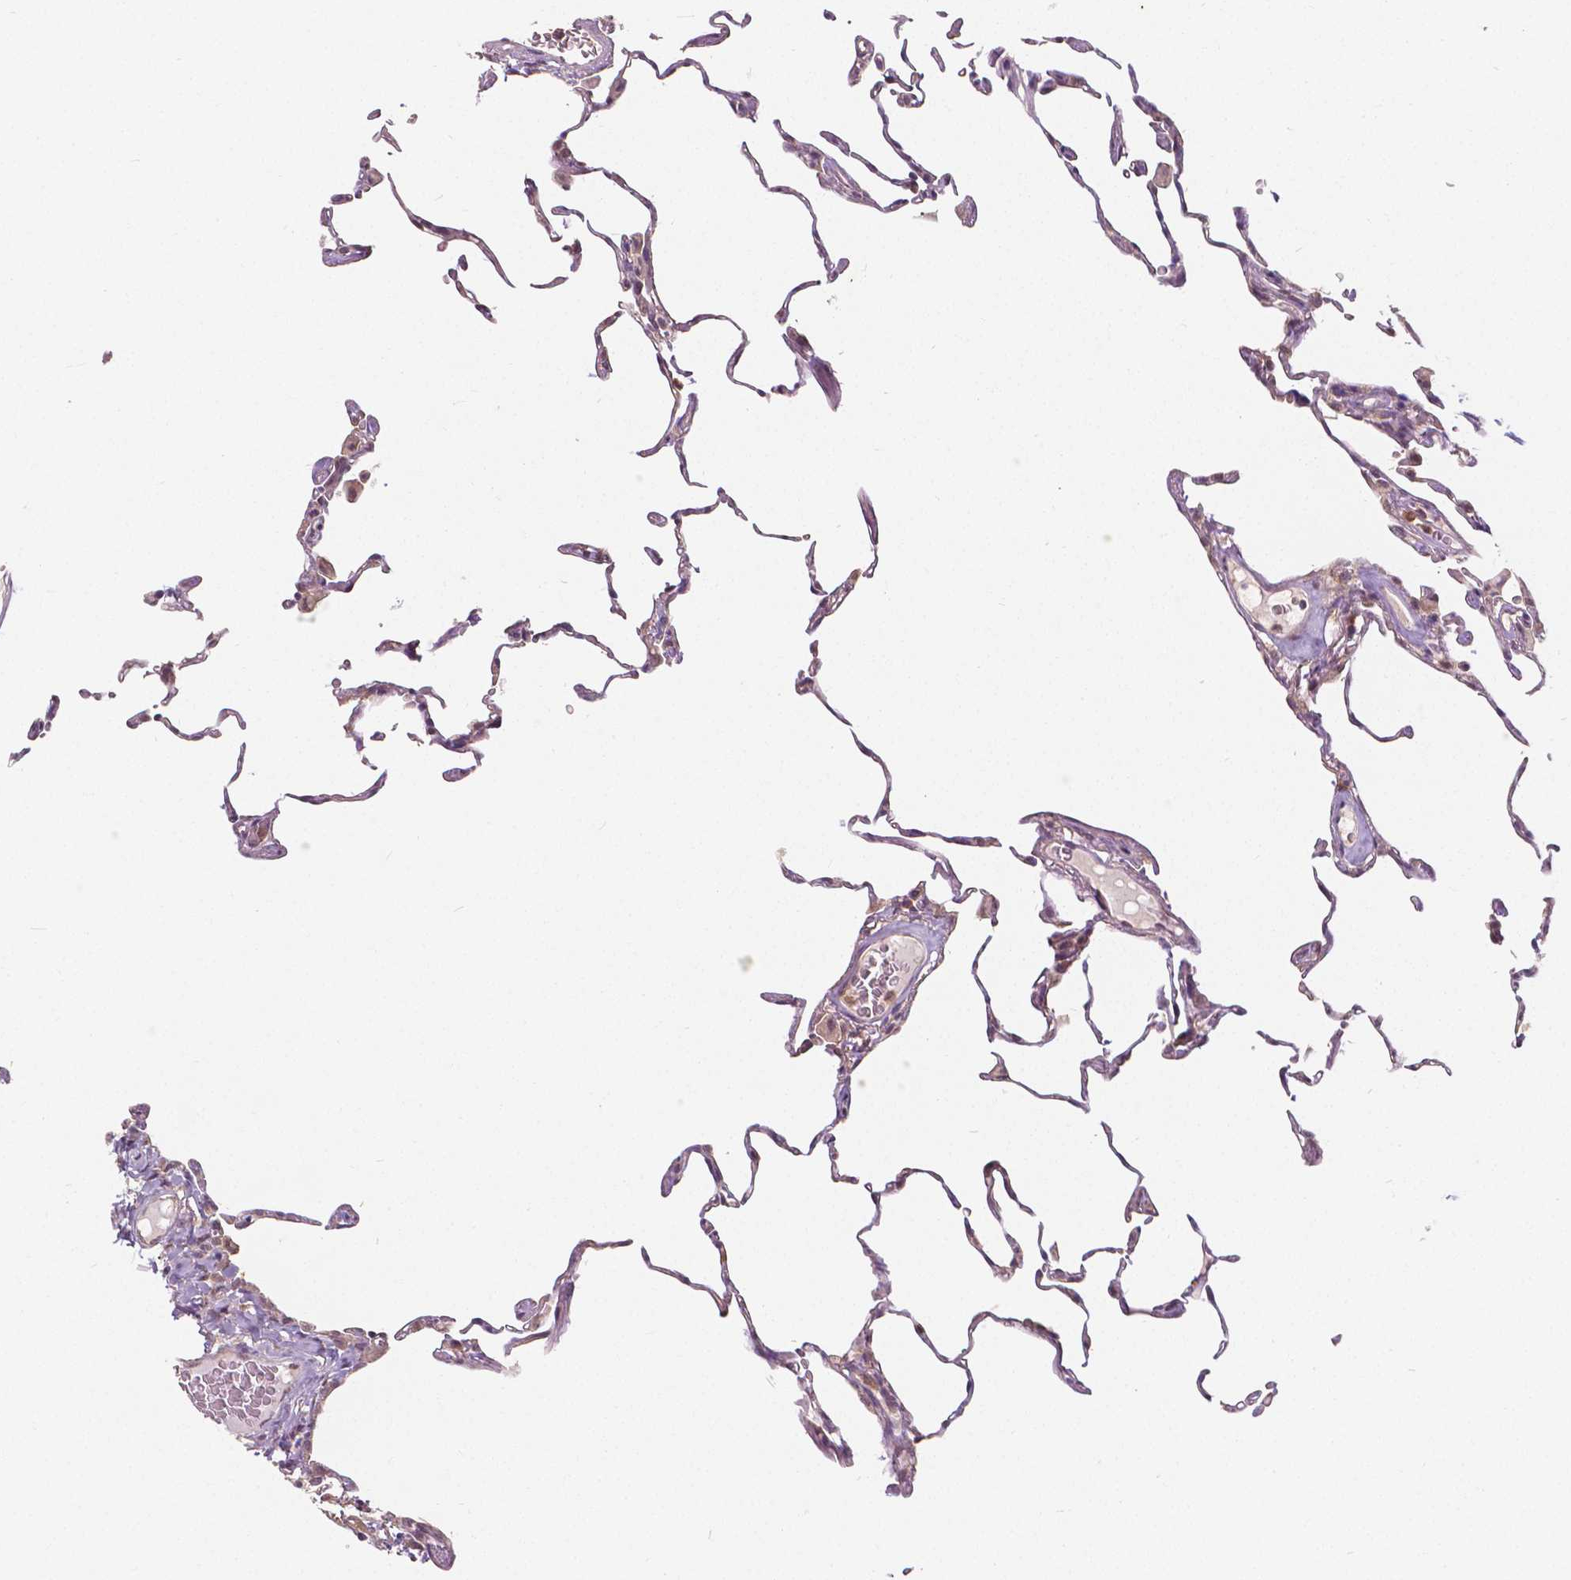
{"staining": {"intensity": "weak", "quantity": "25%-75%", "location": "nuclear"}, "tissue": "lung", "cell_type": "Alveolar cells", "image_type": "normal", "snomed": [{"axis": "morphology", "description": "Normal tissue, NOS"}, {"axis": "topography", "description": "Lung"}], "caption": "Protein staining reveals weak nuclear staining in approximately 25%-75% of alveolar cells in unremarkable lung. (DAB IHC with brightfield microscopy, high magnification).", "gene": "NAPRT", "patient": {"sex": "female", "age": 57}}